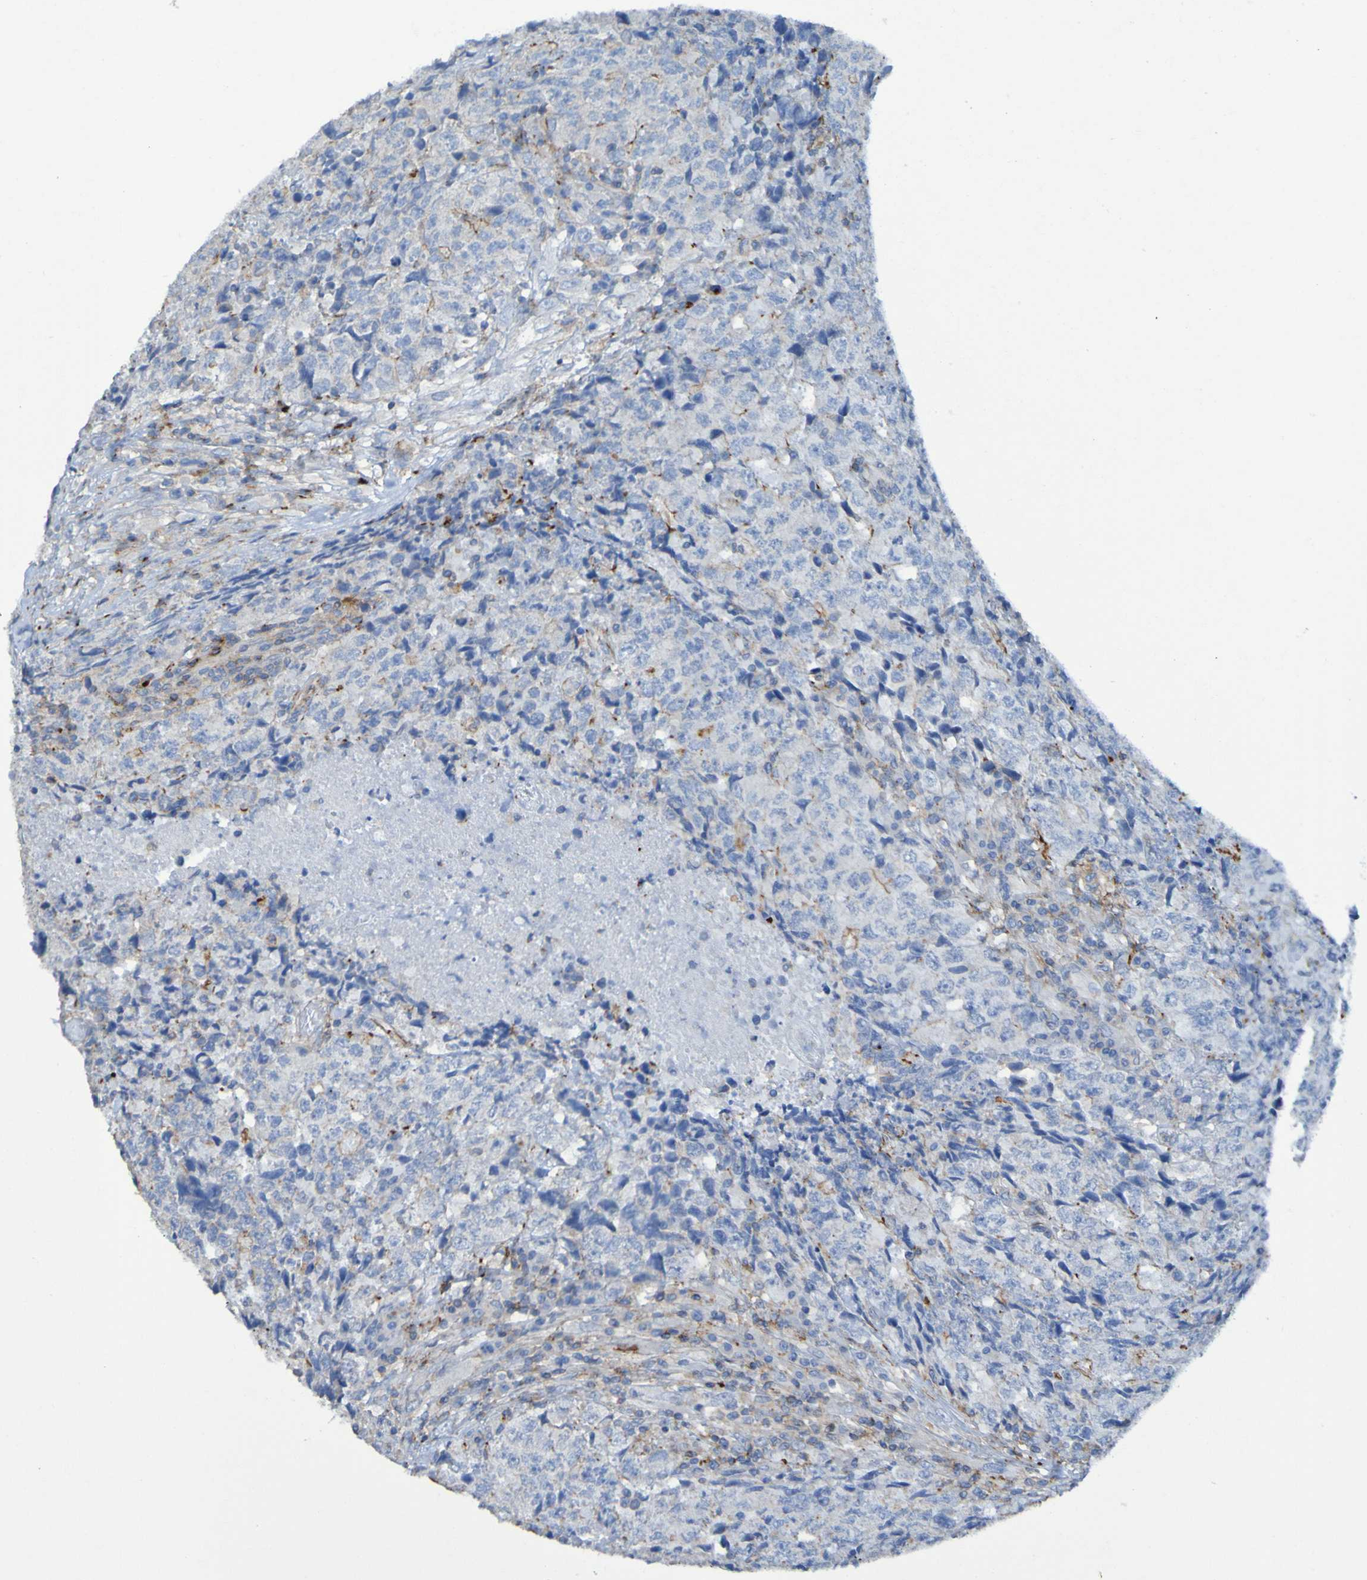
{"staining": {"intensity": "negative", "quantity": "none", "location": "none"}, "tissue": "testis cancer", "cell_type": "Tumor cells", "image_type": "cancer", "snomed": [{"axis": "morphology", "description": "Necrosis, NOS"}, {"axis": "morphology", "description": "Carcinoma, Embryonal, NOS"}, {"axis": "topography", "description": "Testis"}], "caption": "Immunohistochemical staining of testis embryonal carcinoma shows no significant positivity in tumor cells. The staining is performed using DAB (3,3'-diaminobenzidine) brown chromogen with nuclei counter-stained in using hematoxylin.", "gene": "RNF182", "patient": {"sex": "male", "age": 19}}